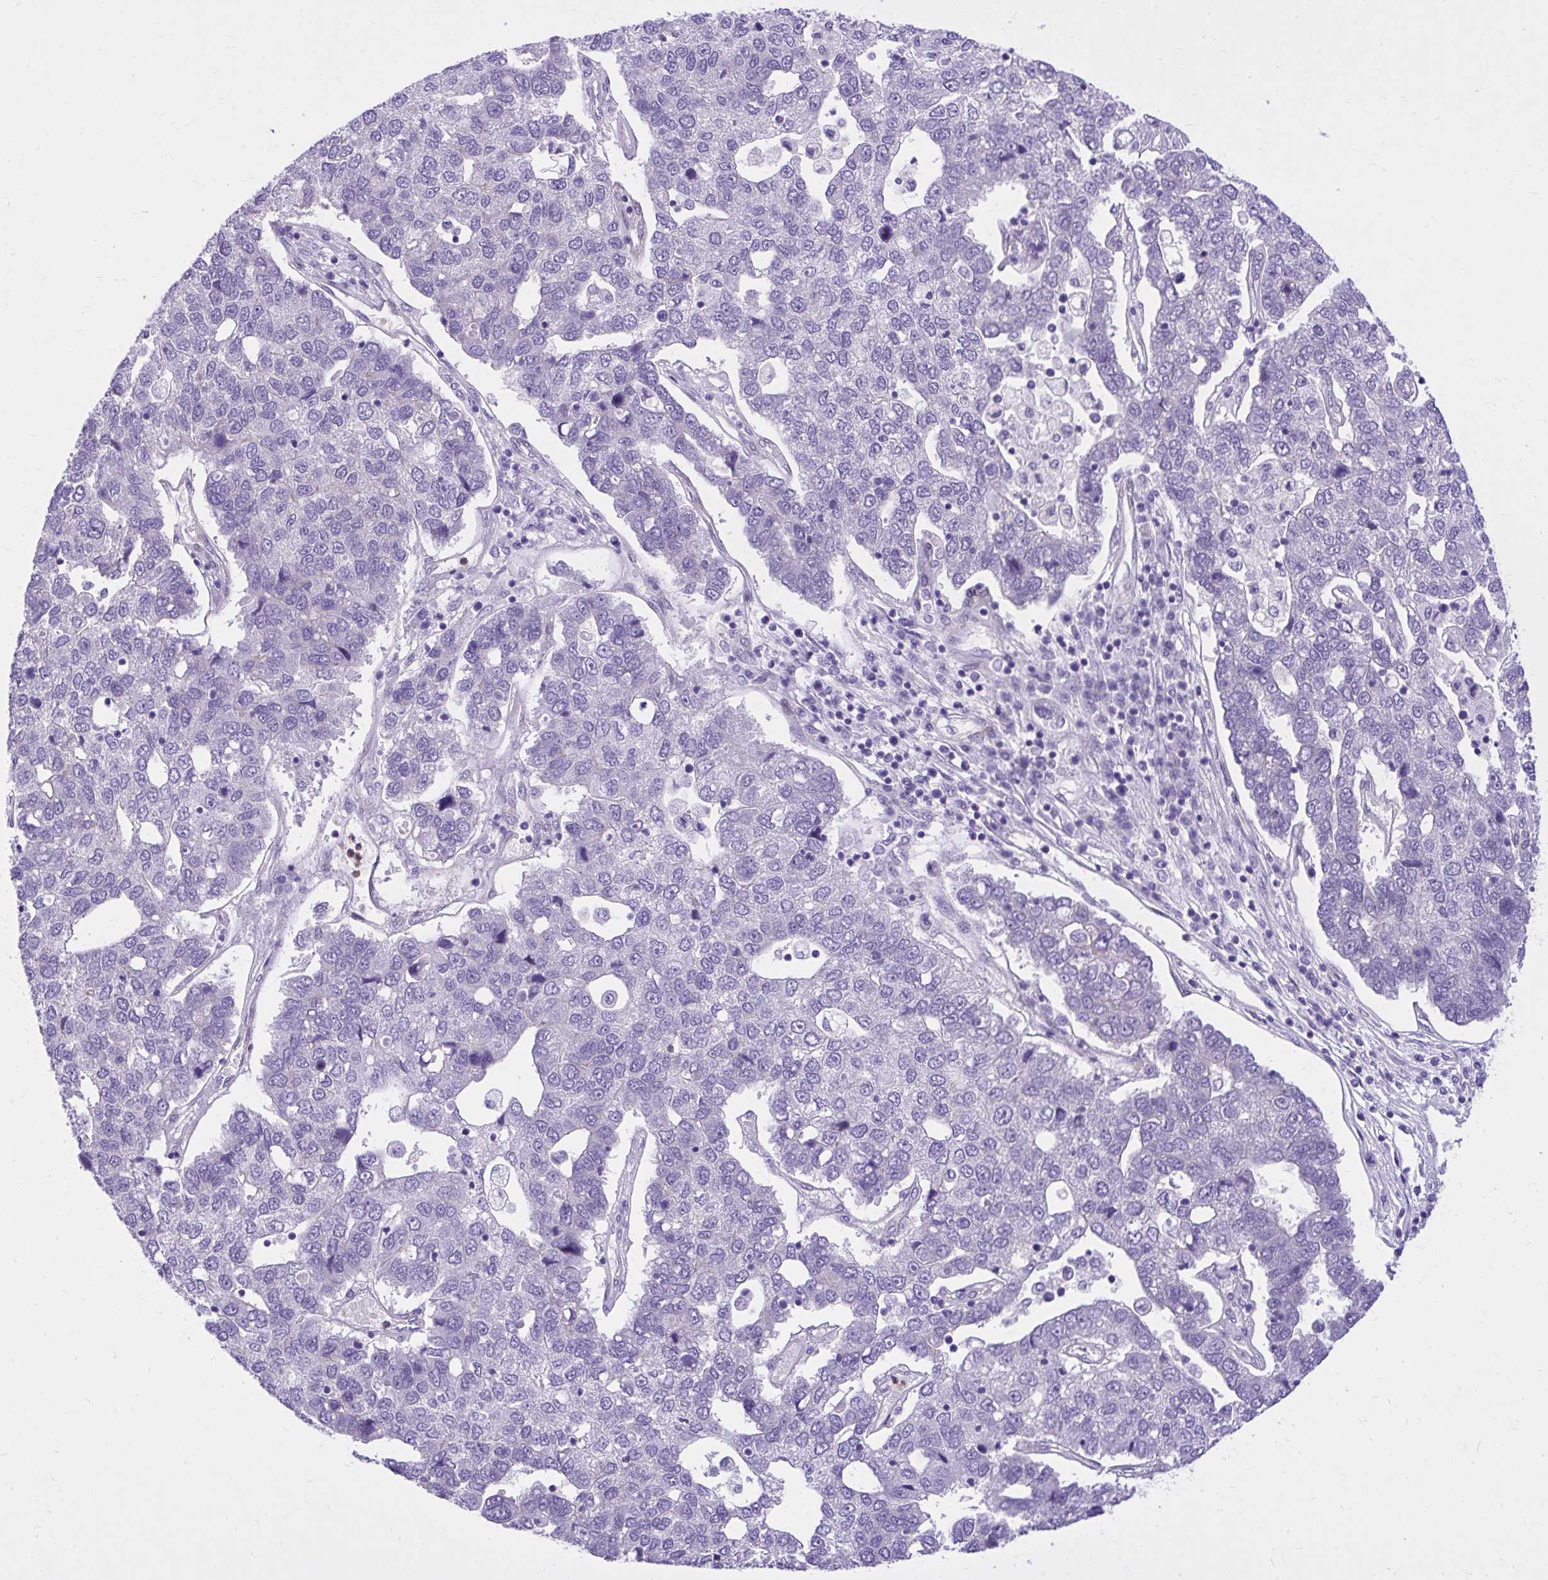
{"staining": {"intensity": "negative", "quantity": "none", "location": "none"}, "tissue": "pancreatic cancer", "cell_type": "Tumor cells", "image_type": "cancer", "snomed": [{"axis": "morphology", "description": "Adenocarcinoma, NOS"}, {"axis": "topography", "description": "Pancreas"}], "caption": "Protein analysis of adenocarcinoma (pancreatic) exhibits no significant staining in tumor cells. (Stains: DAB (3,3'-diaminobenzidine) immunohistochemistry with hematoxylin counter stain, Microscopy: brightfield microscopy at high magnification).", "gene": "ADAMTSL1", "patient": {"sex": "female", "age": 61}}